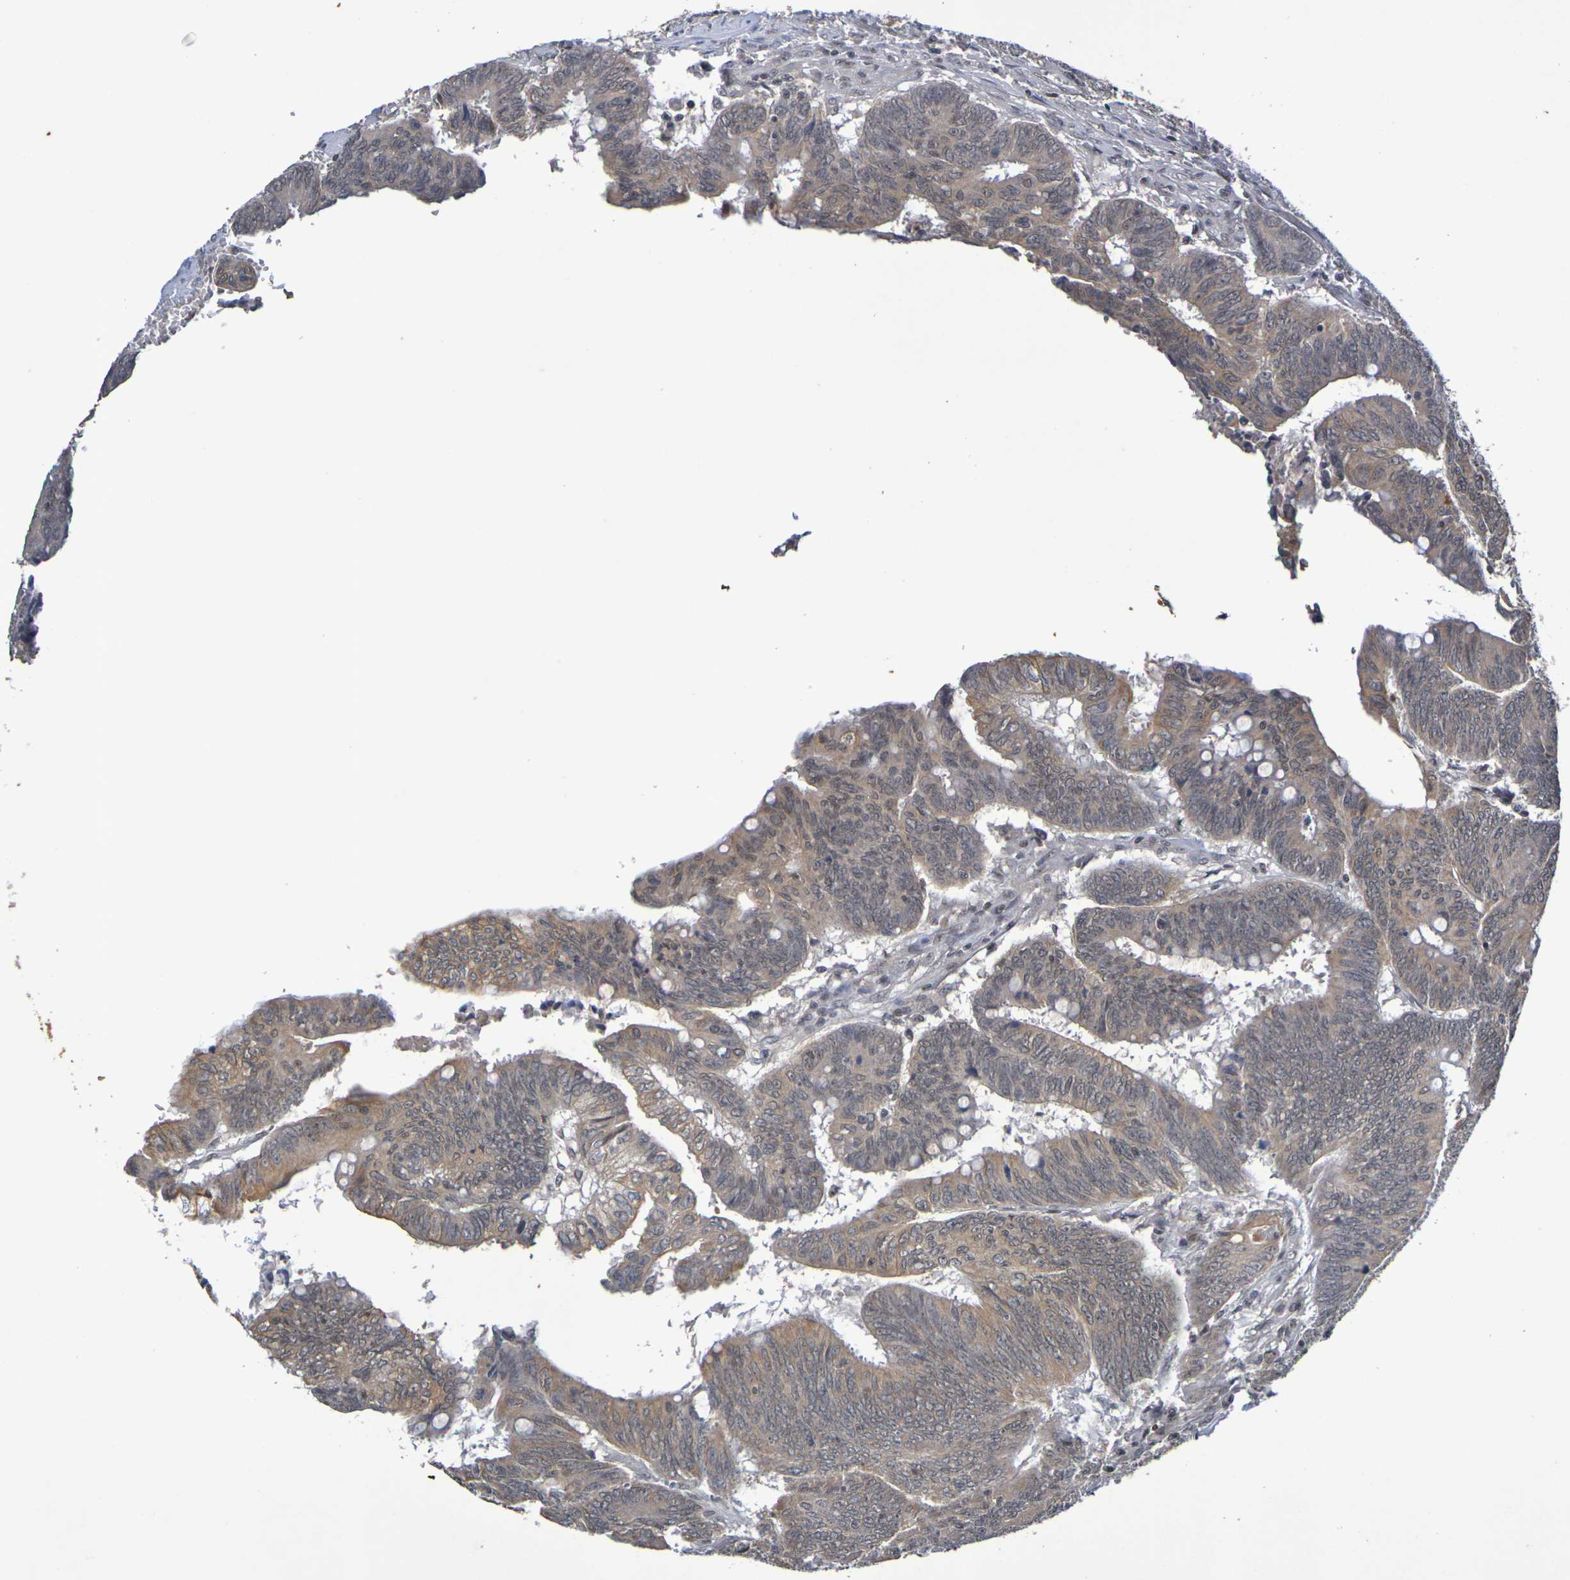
{"staining": {"intensity": "moderate", "quantity": ">75%", "location": "cytoplasmic/membranous,nuclear"}, "tissue": "colorectal cancer", "cell_type": "Tumor cells", "image_type": "cancer", "snomed": [{"axis": "morphology", "description": "Adenocarcinoma, NOS"}, {"axis": "topography", "description": "Colon"}], "caption": "The photomicrograph reveals immunohistochemical staining of adenocarcinoma (colorectal). There is moderate cytoplasmic/membranous and nuclear staining is identified in about >75% of tumor cells.", "gene": "TERF2", "patient": {"sex": "male", "age": 45}}